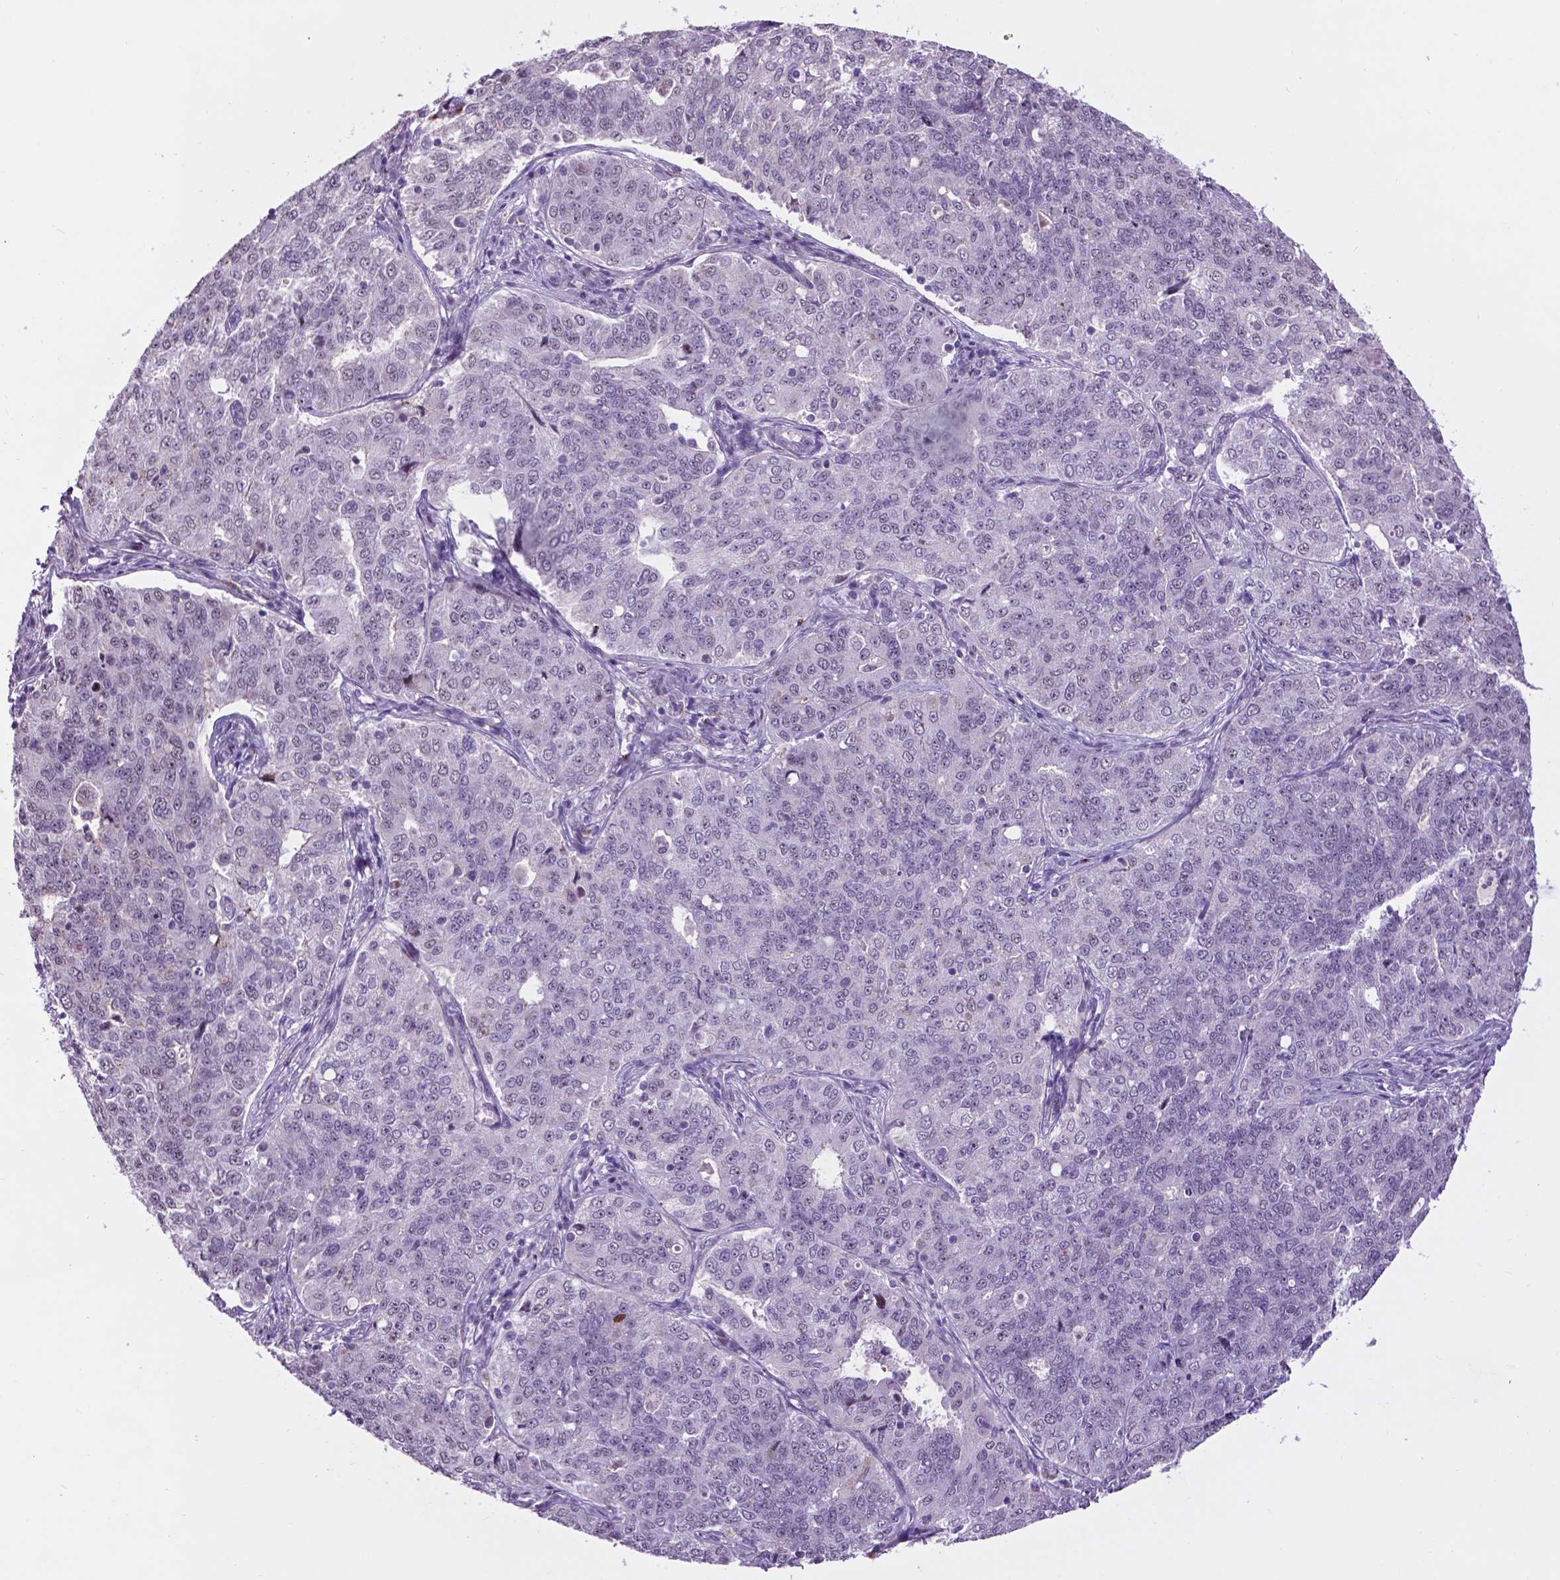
{"staining": {"intensity": "negative", "quantity": "none", "location": "none"}, "tissue": "endometrial cancer", "cell_type": "Tumor cells", "image_type": "cancer", "snomed": [{"axis": "morphology", "description": "Adenocarcinoma, NOS"}, {"axis": "topography", "description": "Endometrium"}], "caption": "The histopathology image shows no significant staining in tumor cells of endometrial adenocarcinoma. (DAB (3,3'-diaminobenzidine) immunohistochemistry (IHC) with hematoxylin counter stain).", "gene": "SMAD3", "patient": {"sex": "female", "age": 43}}